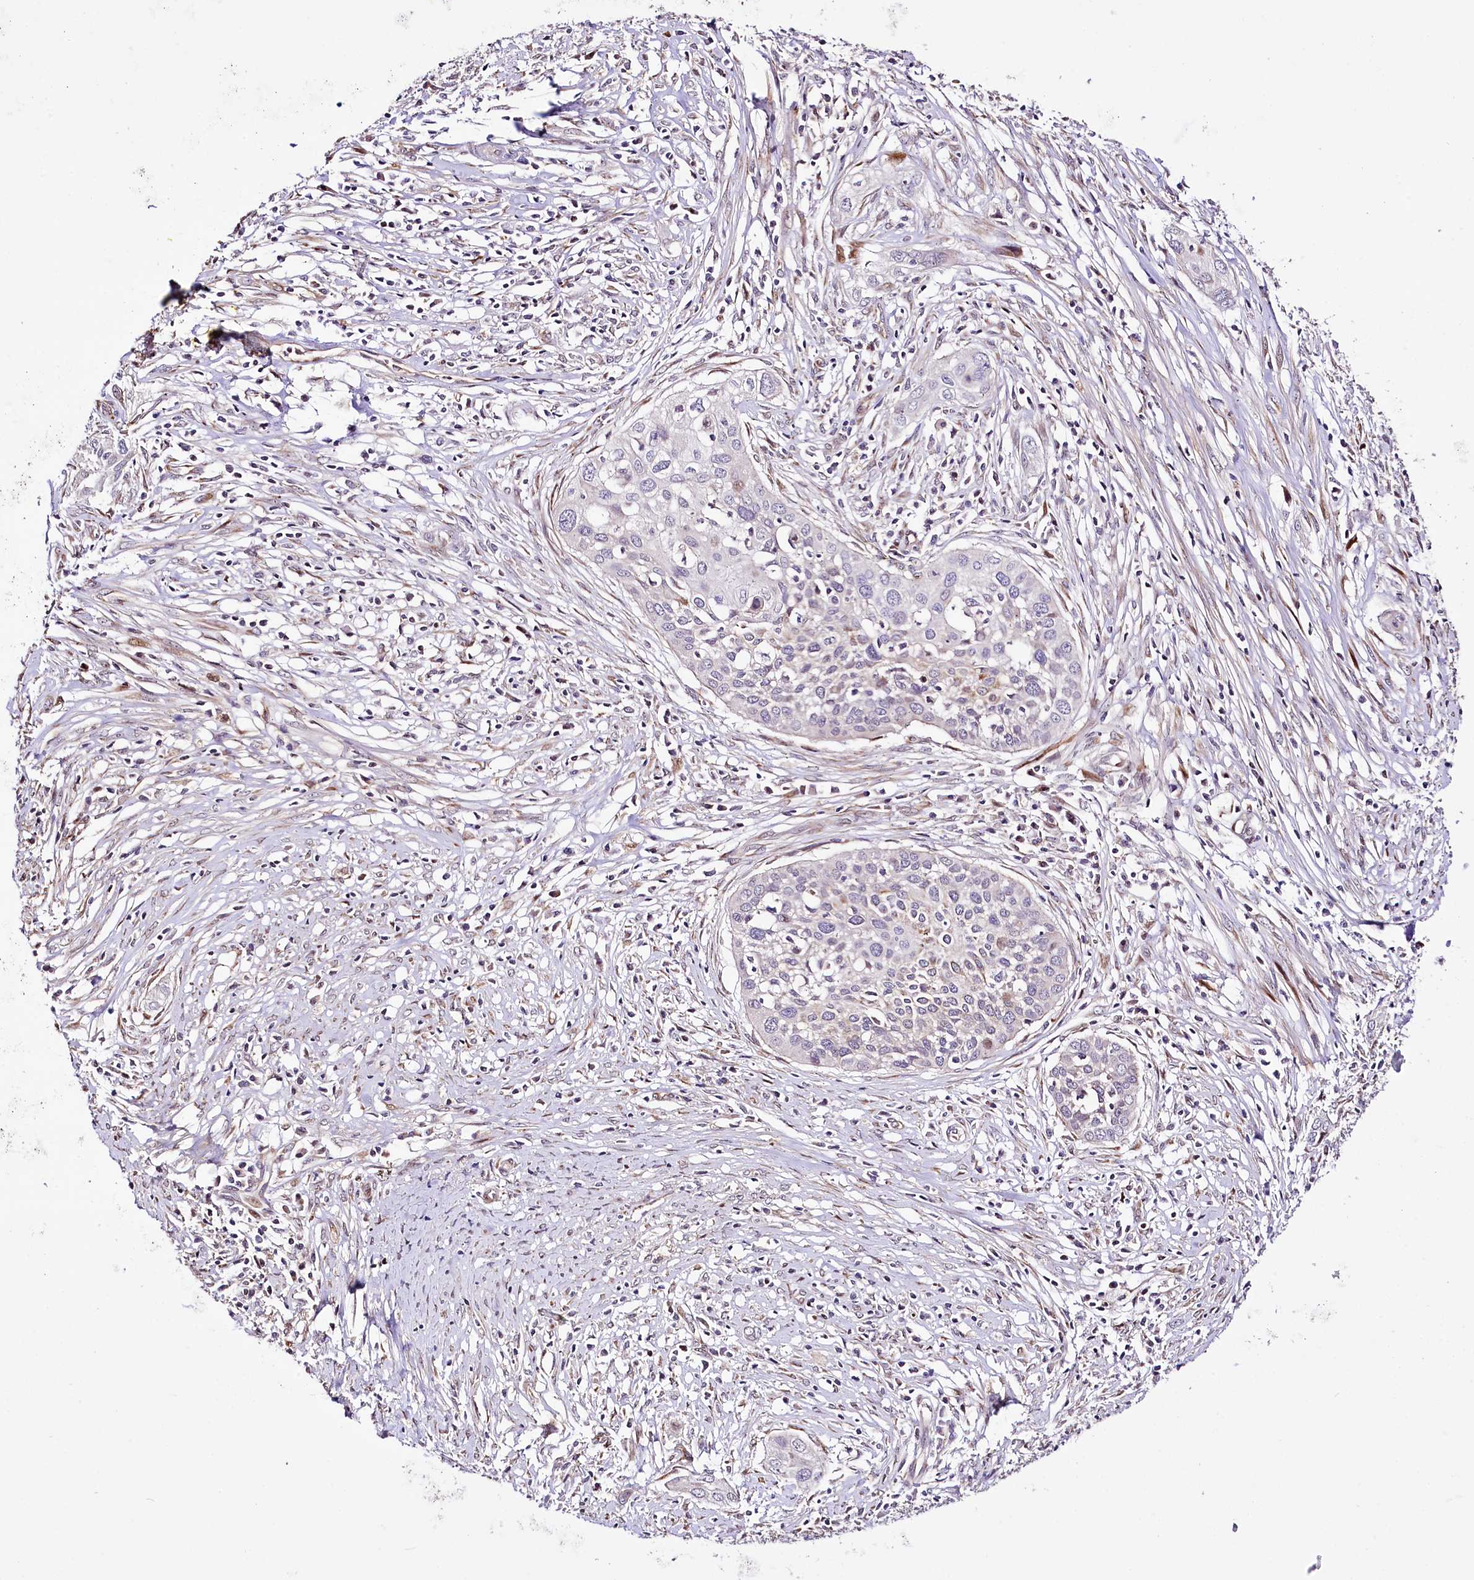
{"staining": {"intensity": "negative", "quantity": "none", "location": "none"}, "tissue": "cervical cancer", "cell_type": "Tumor cells", "image_type": "cancer", "snomed": [{"axis": "morphology", "description": "Squamous cell carcinoma, NOS"}, {"axis": "topography", "description": "Cervix"}], "caption": "The immunohistochemistry (IHC) photomicrograph has no significant staining in tumor cells of cervical squamous cell carcinoma tissue.", "gene": "CUTC", "patient": {"sex": "female", "age": 34}}